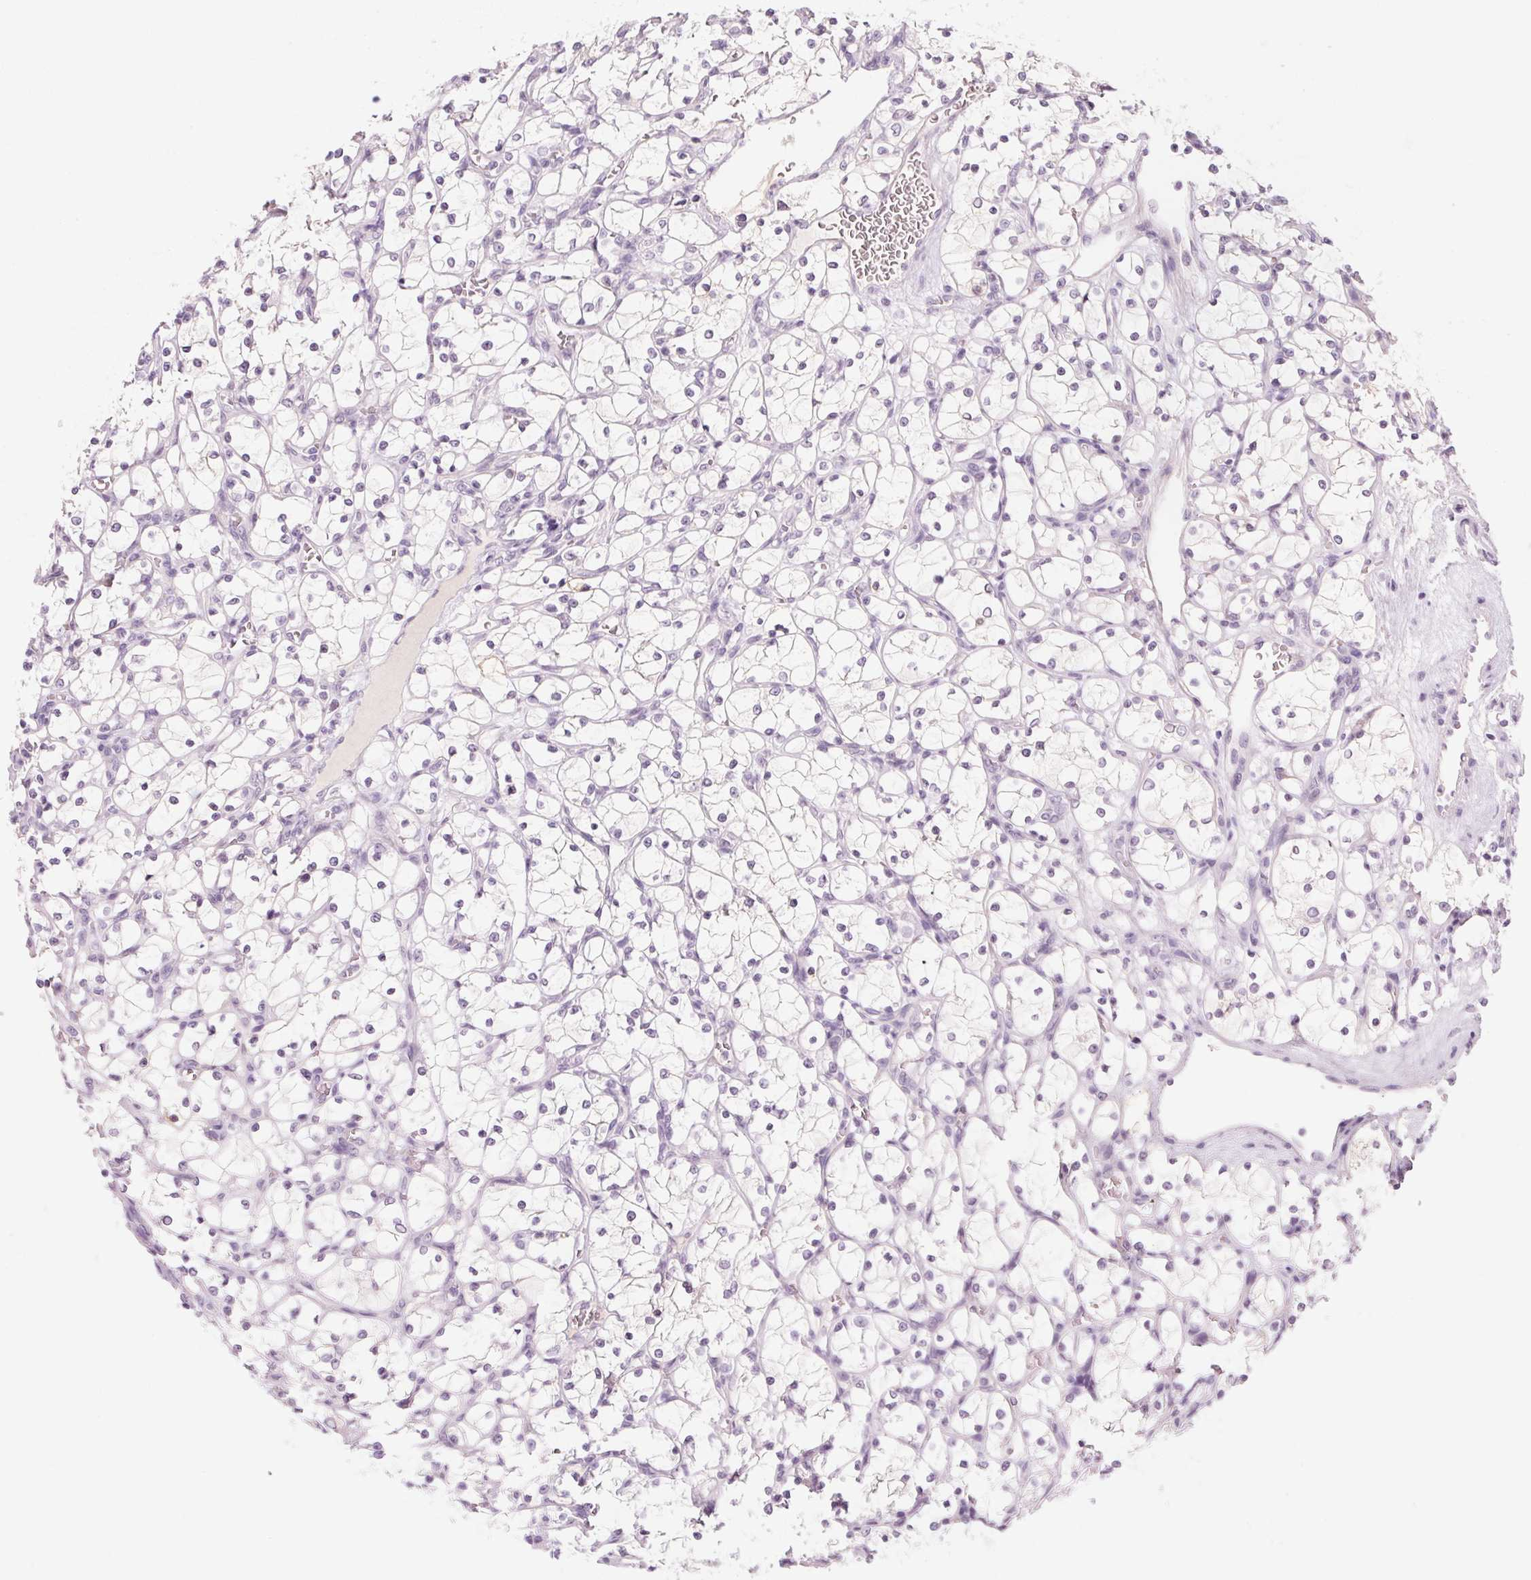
{"staining": {"intensity": "negative", "quantity": "none", "location": "none"}, "tissue": "renal cancer", "cell_type": "Tumor cells", "image_type": "cancer", "snomed": [{"axis": "morphology", "description": "Adenocarcinoma, NOS"}, {"axis": "topography", "description": "Kidney"}], "caption": "Protein analysis of renal adenocarcinoma shows no significant positivity in tumor cells.", "gene": "RPTN", "patient": {"sex": "female", "age": 69}}